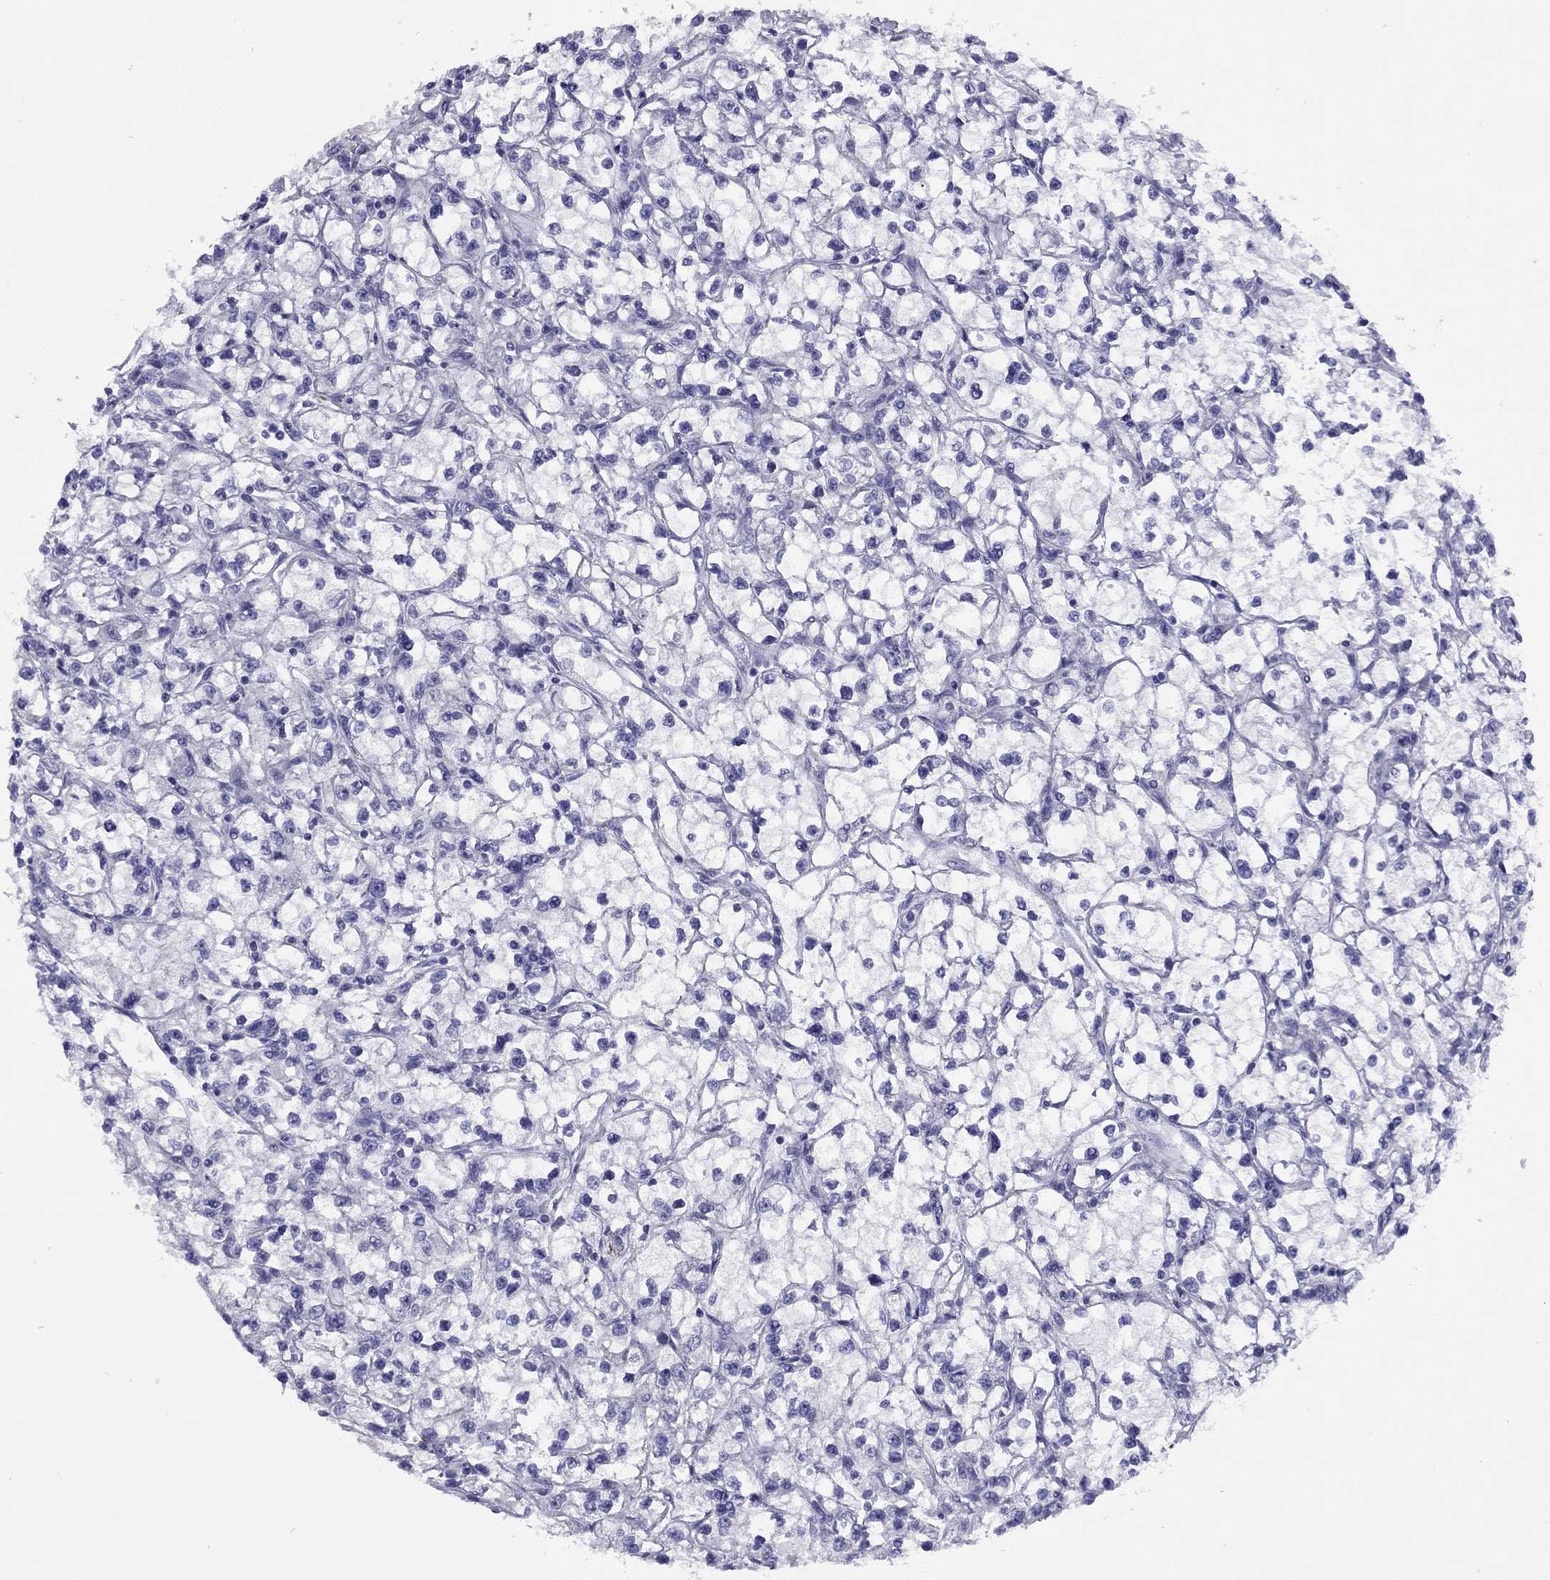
{"staining": {"intensity": "negative", "quantity": "none", "location": "none"}, "tissue": "renal cancer", "cell_type": "Tumor cells", "image_type": "cancer", "snomed": [{"axis": "morphology", "description": "Adenocarcinoma, NOS"}, {"axis": "topography", "description": "Kidney"}], "caption": "This micrograph is of renal adenocarcinoma stained with immunohistochemistry (IHC) to label a protein in brown with the nuclei are counter-stained blue. There is no staining in tumor cells.", "gene": "CMYA5", "patient": {"sex": "male", "age": 67}}